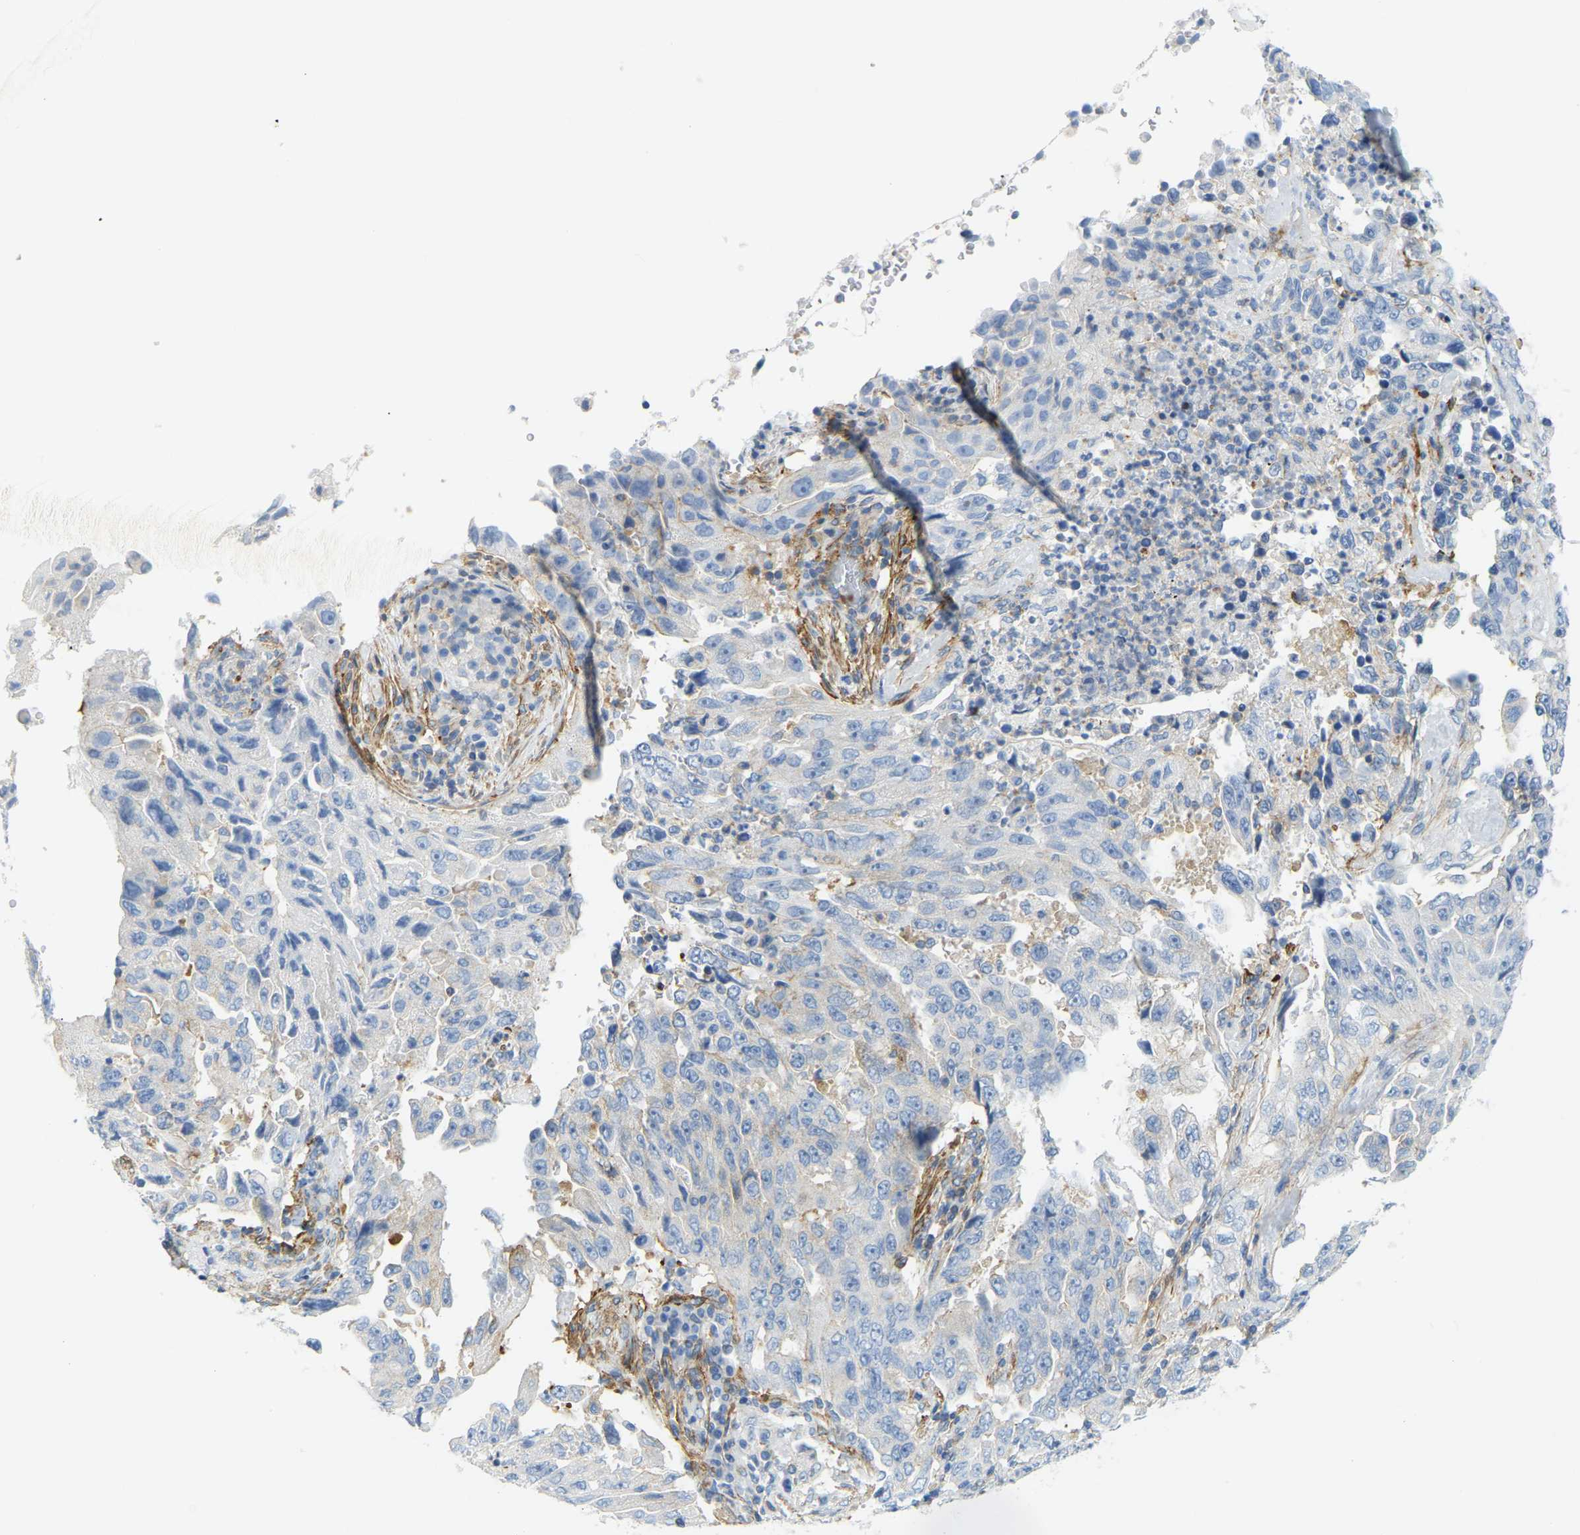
{"staining": {"intensity": "negative", "quantity": "none", "location": "none"}, "tissue": "lung cancer", "cell_type": "Tumor cells", "image_type": "cancer", "snomed": [{"axis": "morphology", "description": "Adenocarcinoma, NOS"}, {"axis": "topography", "description": "Lung"}], "caption": "DAB immunohistochemical staining of human lung cancer demonstrates no significant expression in tumor cells. (Stains: DAB (3,3'-diaminobenzidine) immunohistochemistry with hematoxylin counter stain, Microscopy: brightfield microscopy at high magnification).", "gene": "MYL3", "patient": {"sex": "female", "age": 51}}